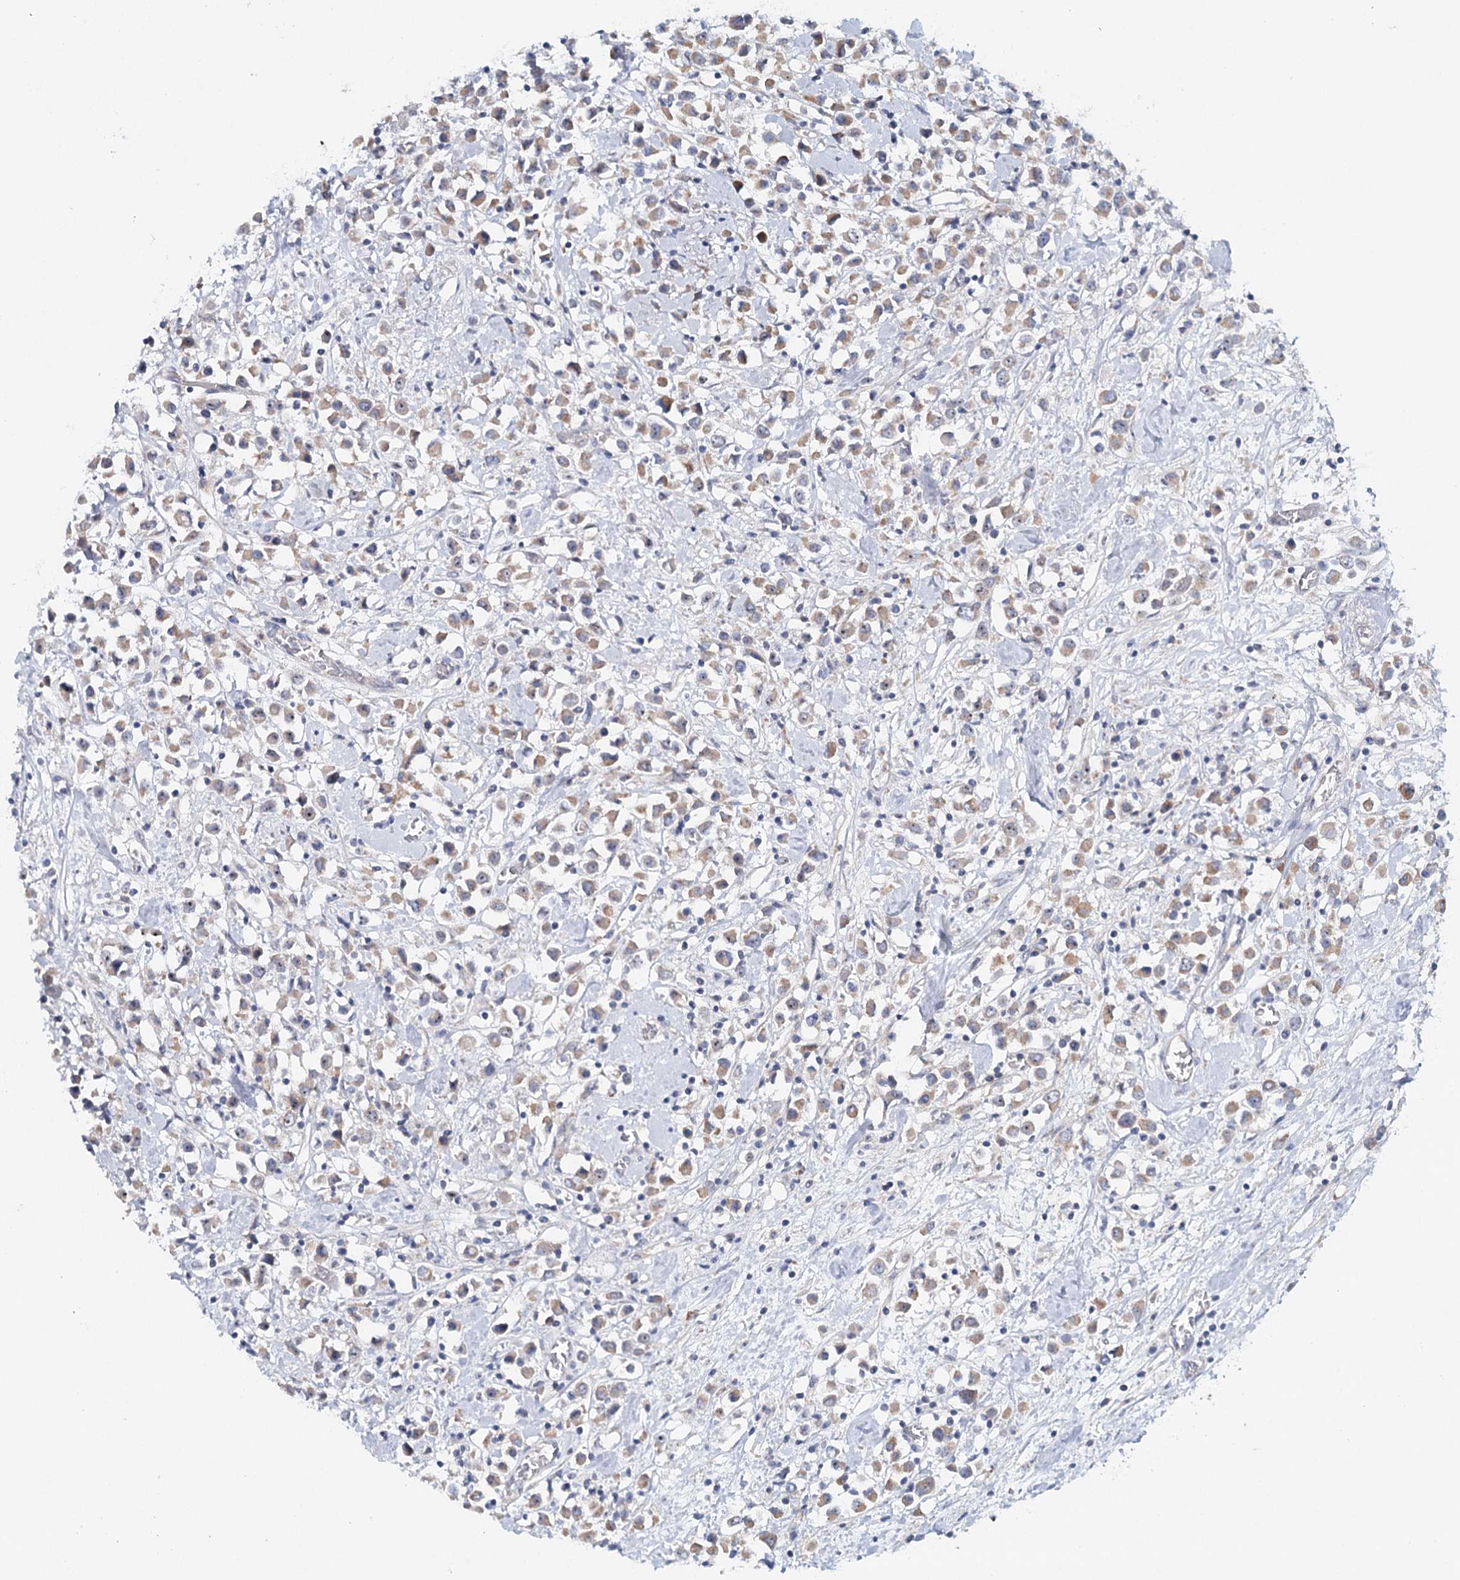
{"staining": {"intensity": "weak", "quantity": "25%-75%", "location": "cytoplasmic/membranous"}, "tissue": "breast cancer", "cell_type": "Tumor cells", "image_type": "cancer", "snomed": [{"axis": "morphology", "description": "Duct carcinoma"}, {"axis": "topography", "description": "Breast"}], "caption": "This is an image of IHC staining of breast cancer (intraductal carcinoma), which shows weak expression in the cytoplasmic/membranous of tumor cells.", "gene": "RBM43", "patient": {"sex": "female", "age": 61}}